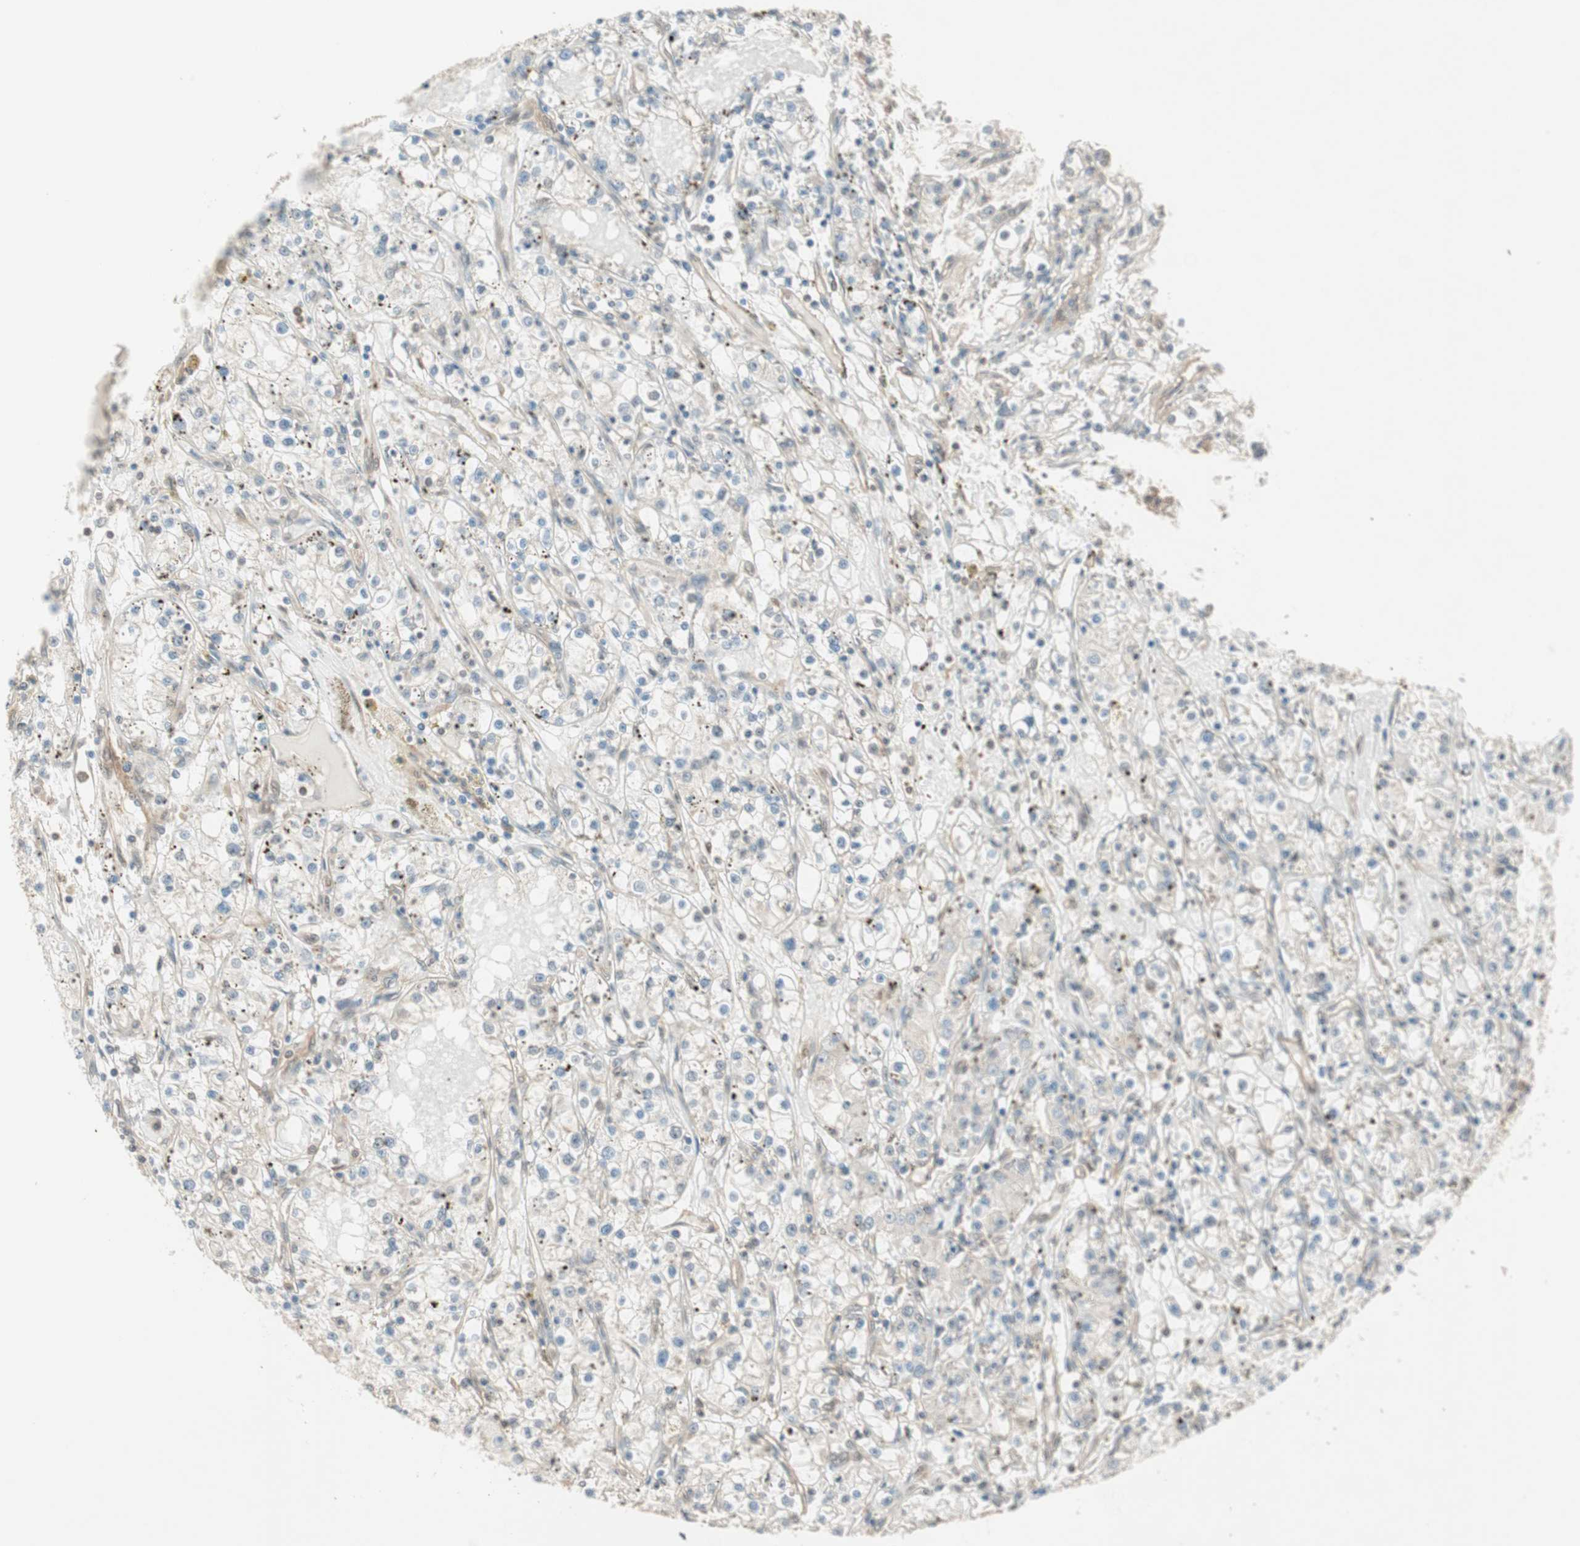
{"staining": {"intensity": "negative", "quantity": "none", "location": "none"}, "tissue": "renal cancer", "cell_type": "Tumor cells", "image_type": "cancer", "snomed": [{"axis": "morphology", "description": "Adenocarcinoma, NOS"}, {"axis": "topography", "description": "Kidney"}], "caption": "Renal adenocarcinoma was stained to show a protein in brown. There is no significant expression in tumor cells.", "gene": "PSMD8", "patient": {"sex": "male", "age": 56}}